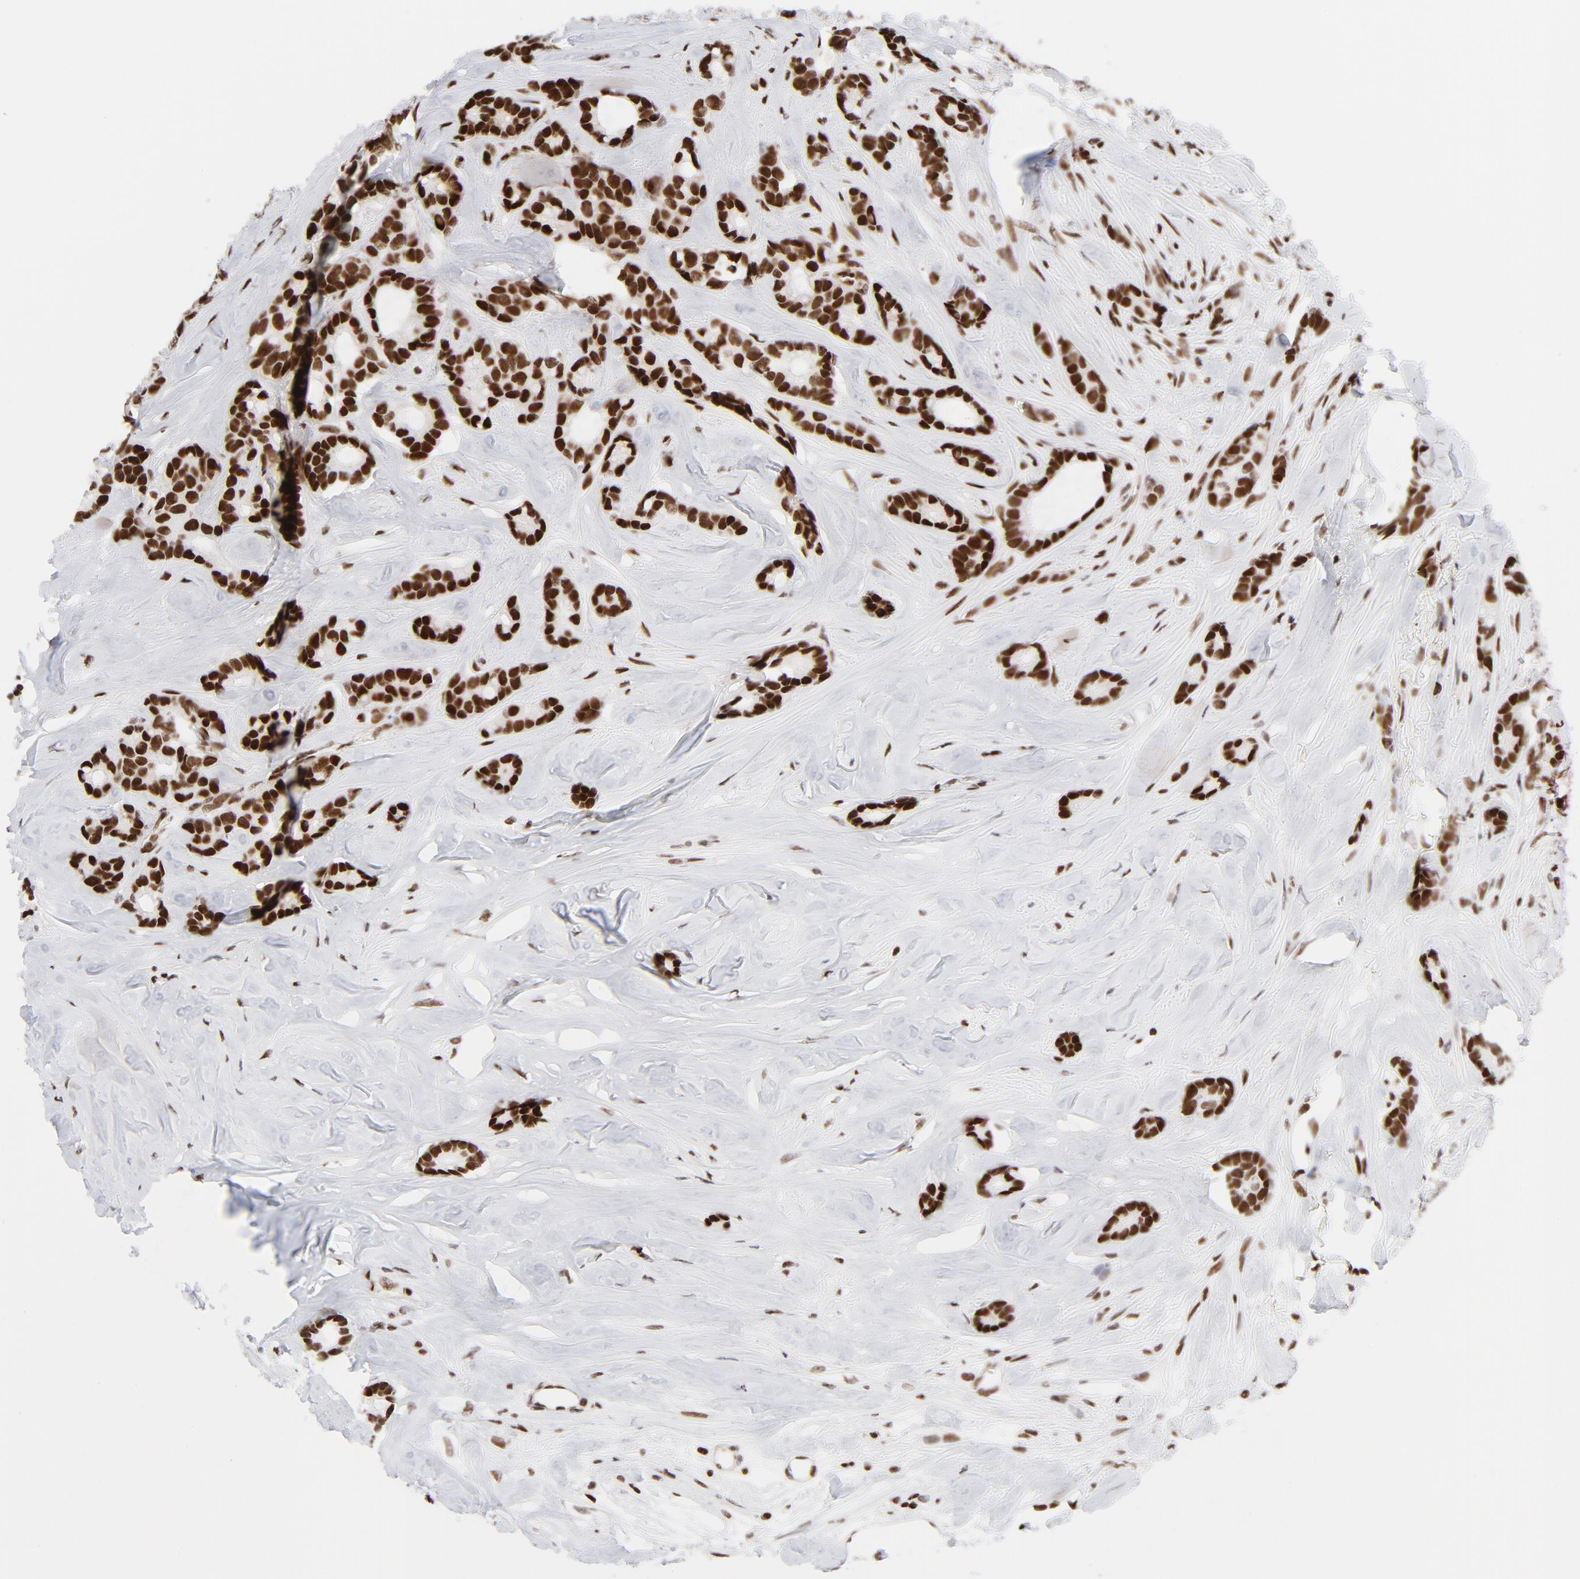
{"staining": {"intensity": "strong", "quantity": ">75%", "location": "nuclear"}, "tissue": "breast cancer", "cell_type": "Tumor cells", "image_type": "cancer", "snomed": [{"axis": "morphology", "description": "Duct carcinoma"}, {"axis": "topography", "description": "Breast"}], "caption": "This is an image of immunohistochemistry staining of breast infiltrating ductal carcinoma, which shows strong staining in the nuclear of tumor cells.", "gene": "NFYB", "patient": {"sex": "female", "age": 87}}